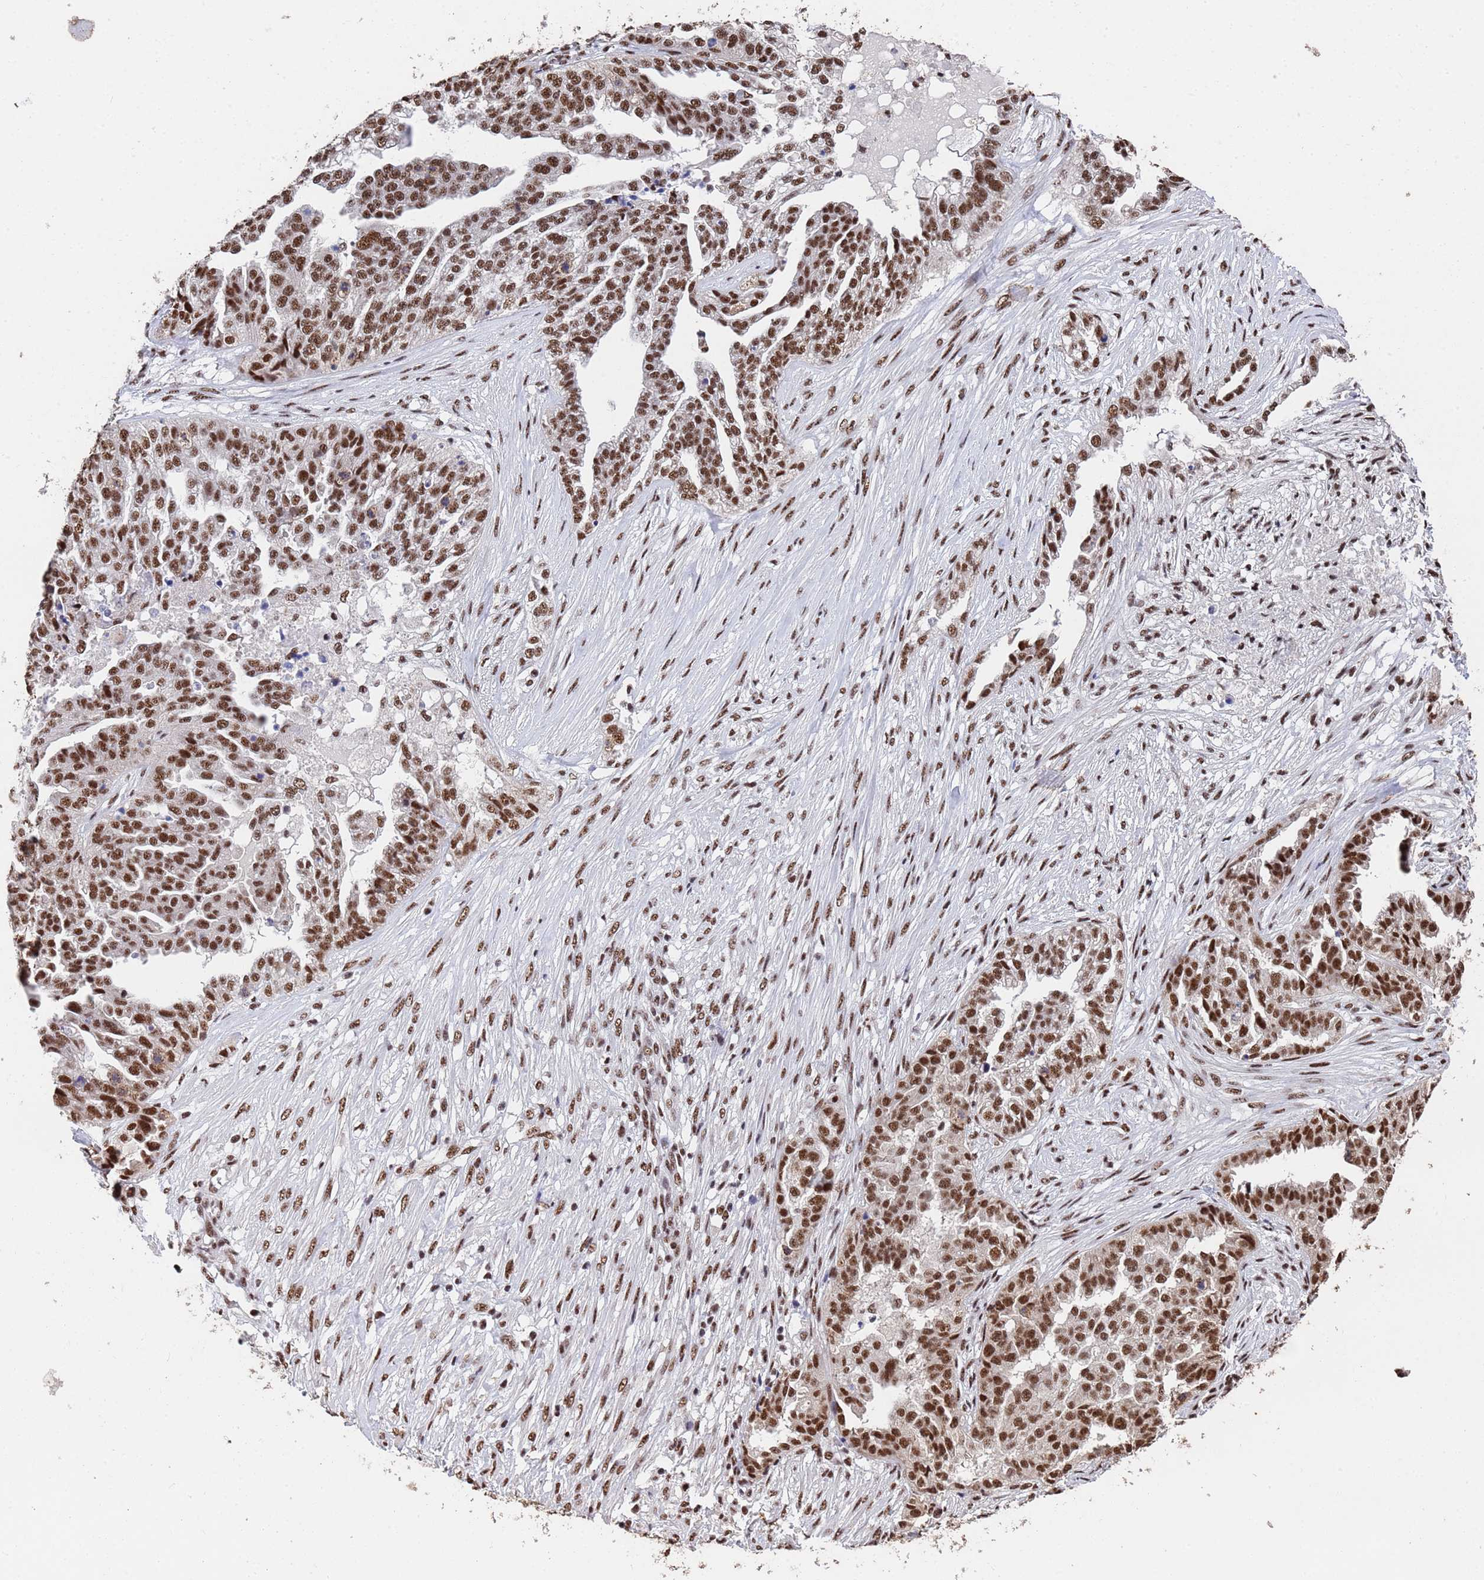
{"staining": {"intensity": "moderate", "quantity": ">75%", "location": "nuclear"}, "tissue": "ovarian cancer", "cell_type": "Tumor cells", "image_type": "cancer", "snomed": [{"axis": "morphology", "description": "Cystadenocarcinoma, serous, NOS"}, {"axis": "topography", "description": "Ovary"}], "caption": "Ovarian serous cystadenocarcinoma was stained to show a protein in brown. There is medium levels of moderate nuclear staining in approximately >75% of tumor cells. (brown staining indicates protein expression, while blue staining denotes nuclei).", "gene": "SF3B2", "patient": {"sex": "female", "age": 58}}